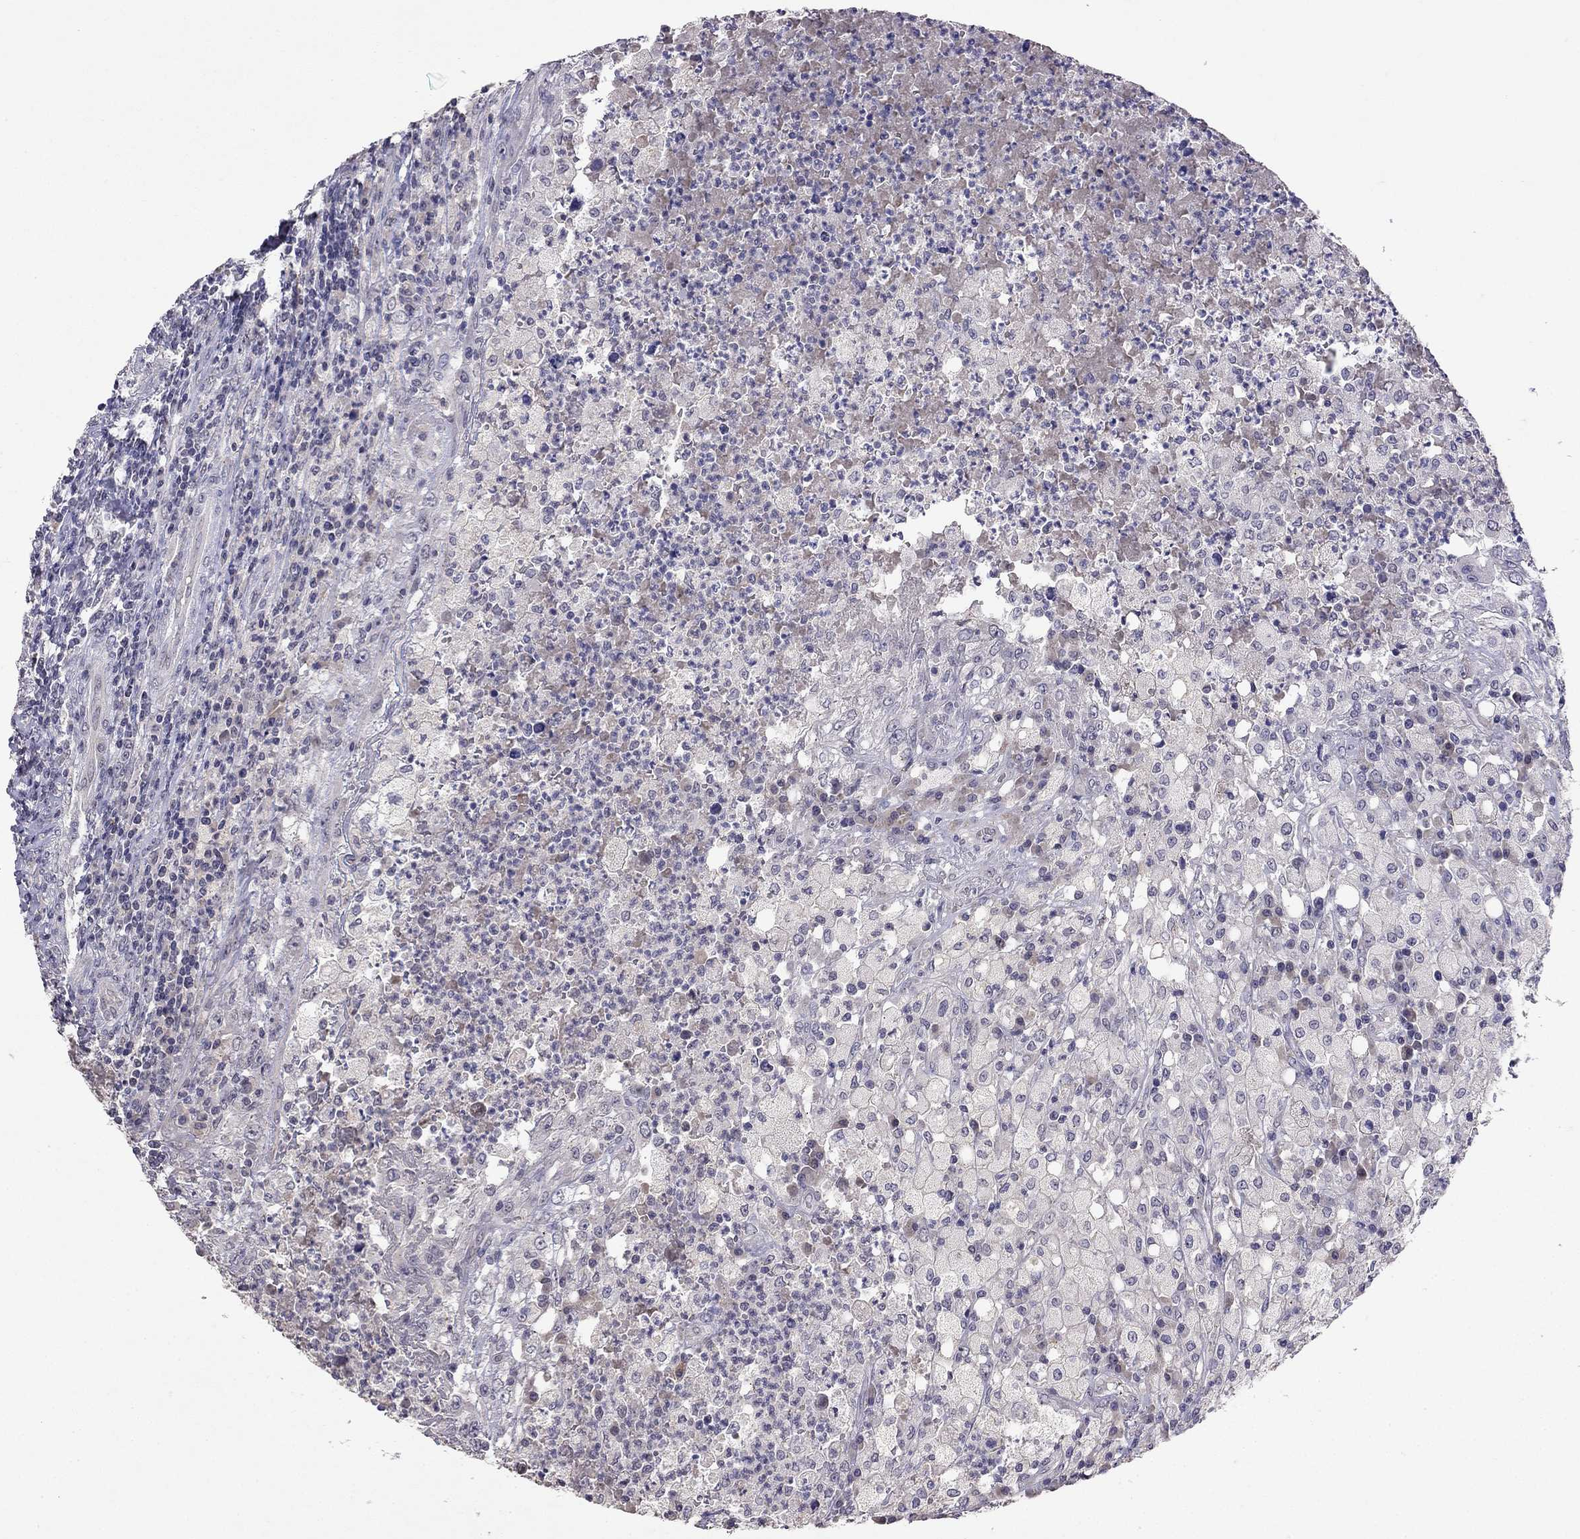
{"staining": {"intensity": "negative", "quantity": "none", "location": "none"}, "tissue": "testis cancer", "cell_type": "Tumor cells", "image_type": "cancer", "snomed": [{"axis": "morphology", "description": "Necrosis, NOS"}, {"axis": "morphology", "description": "Carcinoma, Embryonal, NOS"}, {"axis": "topography", "description": "Testis"}], "caption": "IHC photomicrograph of neoplastic tissue: human testis cancer (embryonal carcinoma) stained with DAB (3,3'-diaminobenzidine) displays no significant protein positivity in tumor cells.", "gene": "WNK3", "patient": {"sex": "male", "age": 19}}